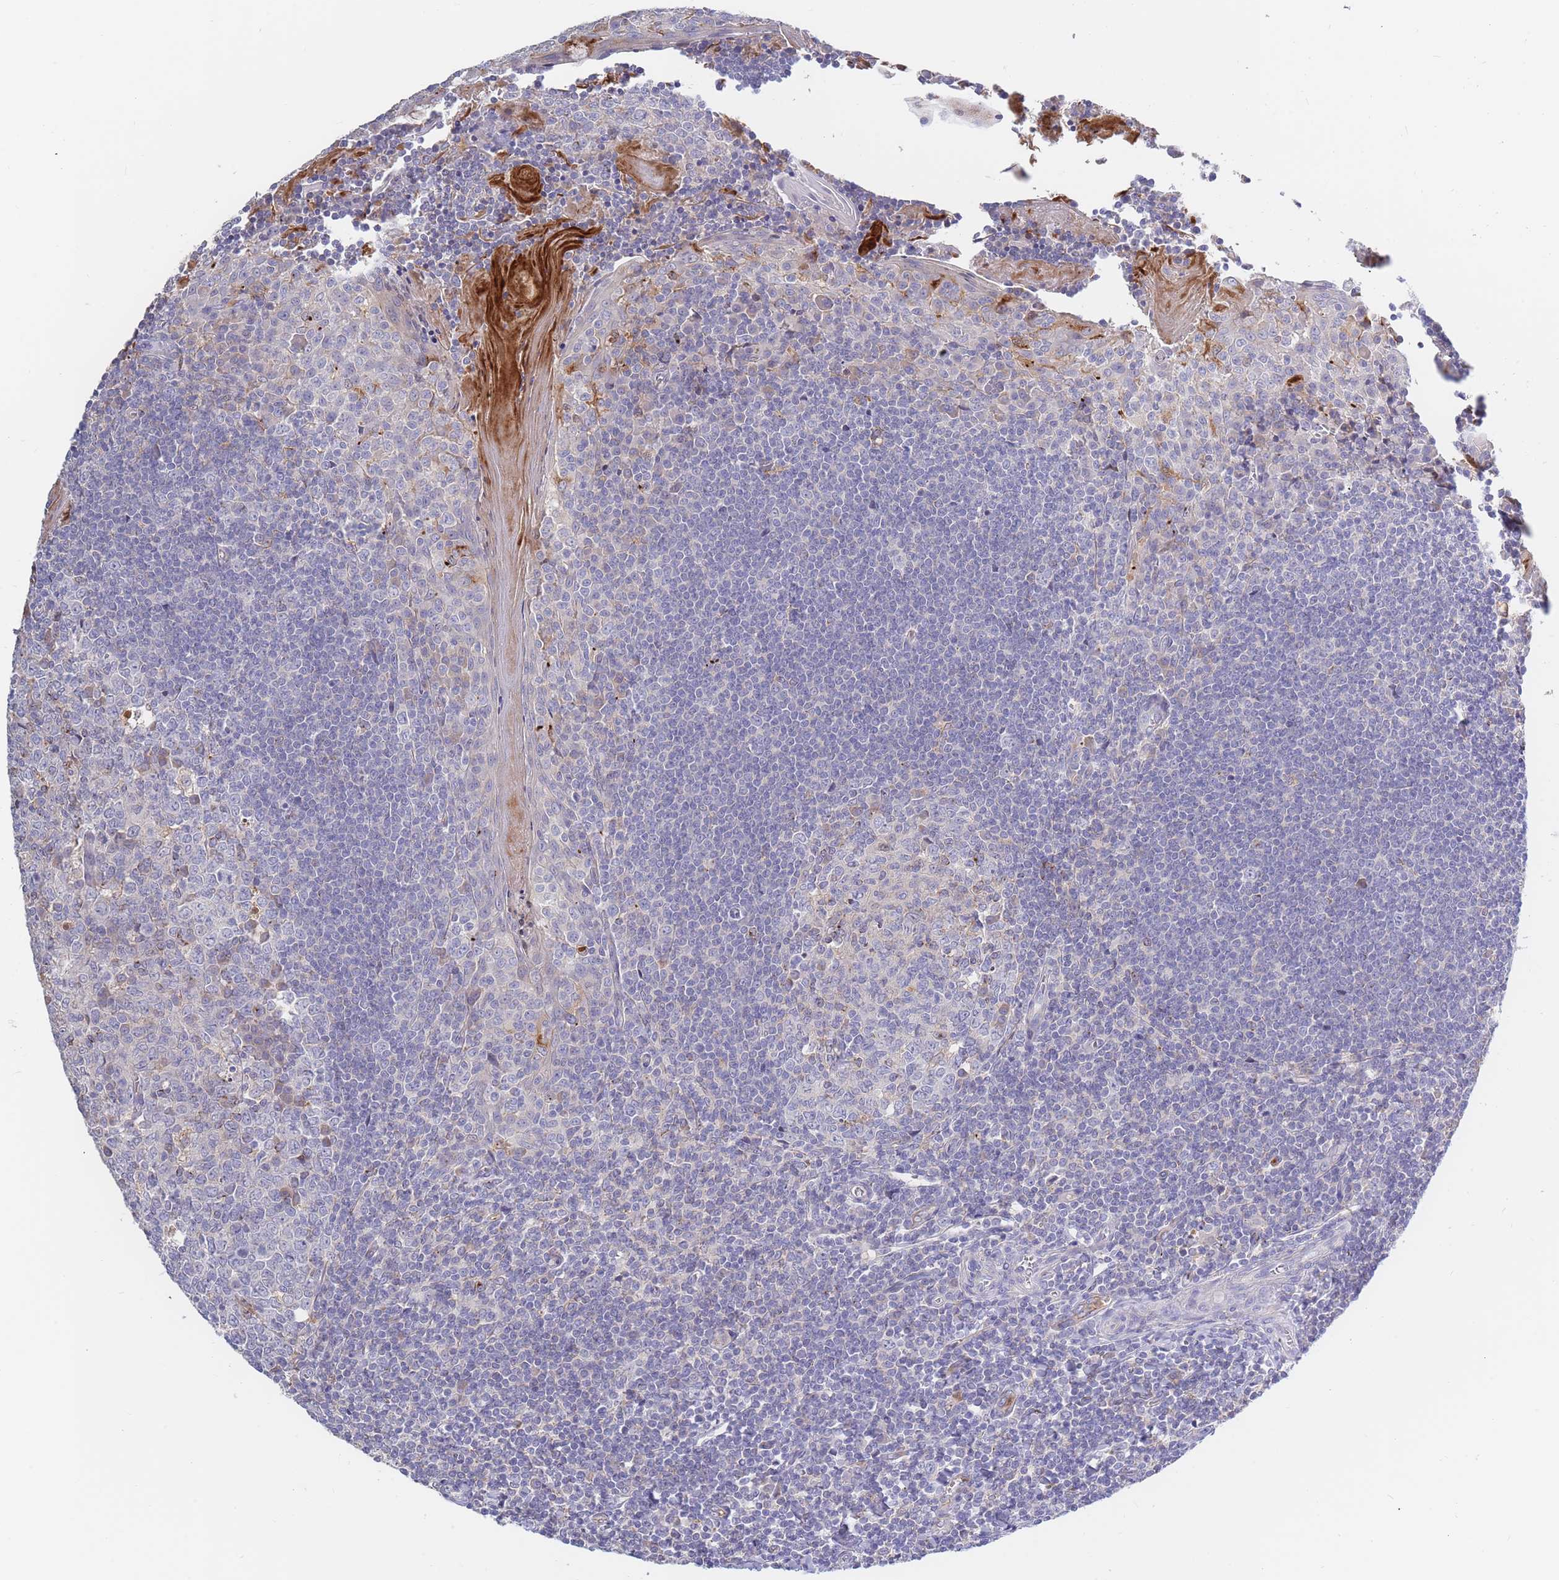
{"staining": {"intensity": "strong", "quantity": "<25%", "location": "cytoplasmic/membranous"}, "tissue": "tonsil", "cell_type": "Germinal center cells", "image_type": "normal", "snomed": [{"axis": "morphology", "description": "Normal tissue, NOS"}, {"axis": "topography", "description": "Tonsil"}], "caption": "Immunohistochemistry of normal tonsil exhibits medium levels of strong cytoplasmic/membranous positivity in about <25% of germinal center cells.", "gene": "BORCS5", "patient": {"sex": "male", "age": 27}}